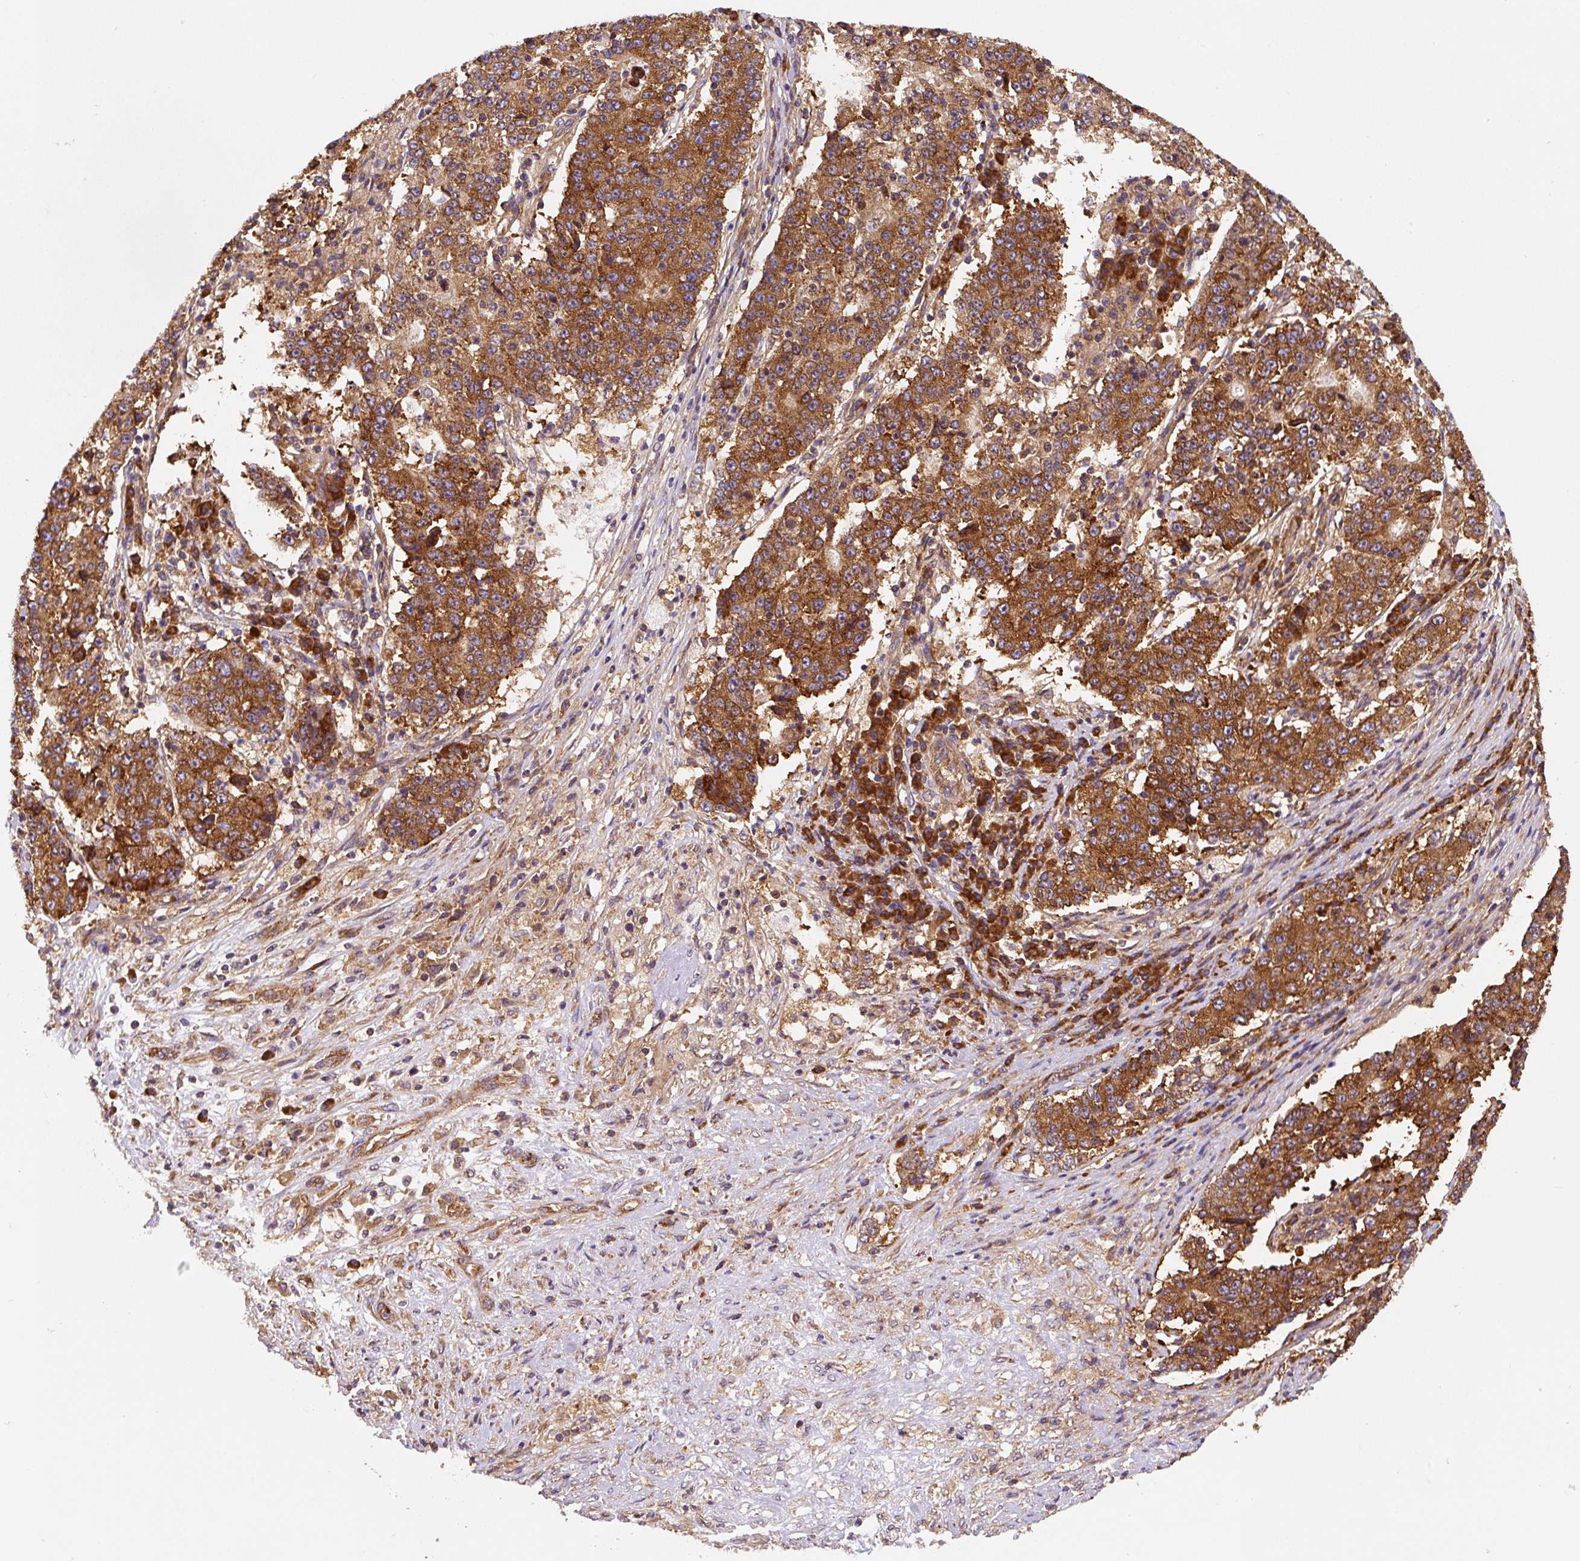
{"staining": {"intensity": "strong", "quantity": ">75%", "location": "cytoplasmic/membranous"}, "tissue": "stomach cancer", "cell_type": "Tumor cells", "image_type": "cancer", "snomed": [{"axis": "morphology", "description": "Adenocarcinoma, NOS"}, {"axis": "topography", "description": "Stomach"}], "caption": "Protein expression analysis of human adenocarcinoma (stomach) reveals strong cytoplasmic/membranous positivity in approximately >75% of tumor cells. The staining is performed using DAB brown chromogen to label protein expression. The nuclei are counter-stained blue using hematoxylin.", "gene": "EIF2S2", "patient": {"sex": "male", "age": 59}}